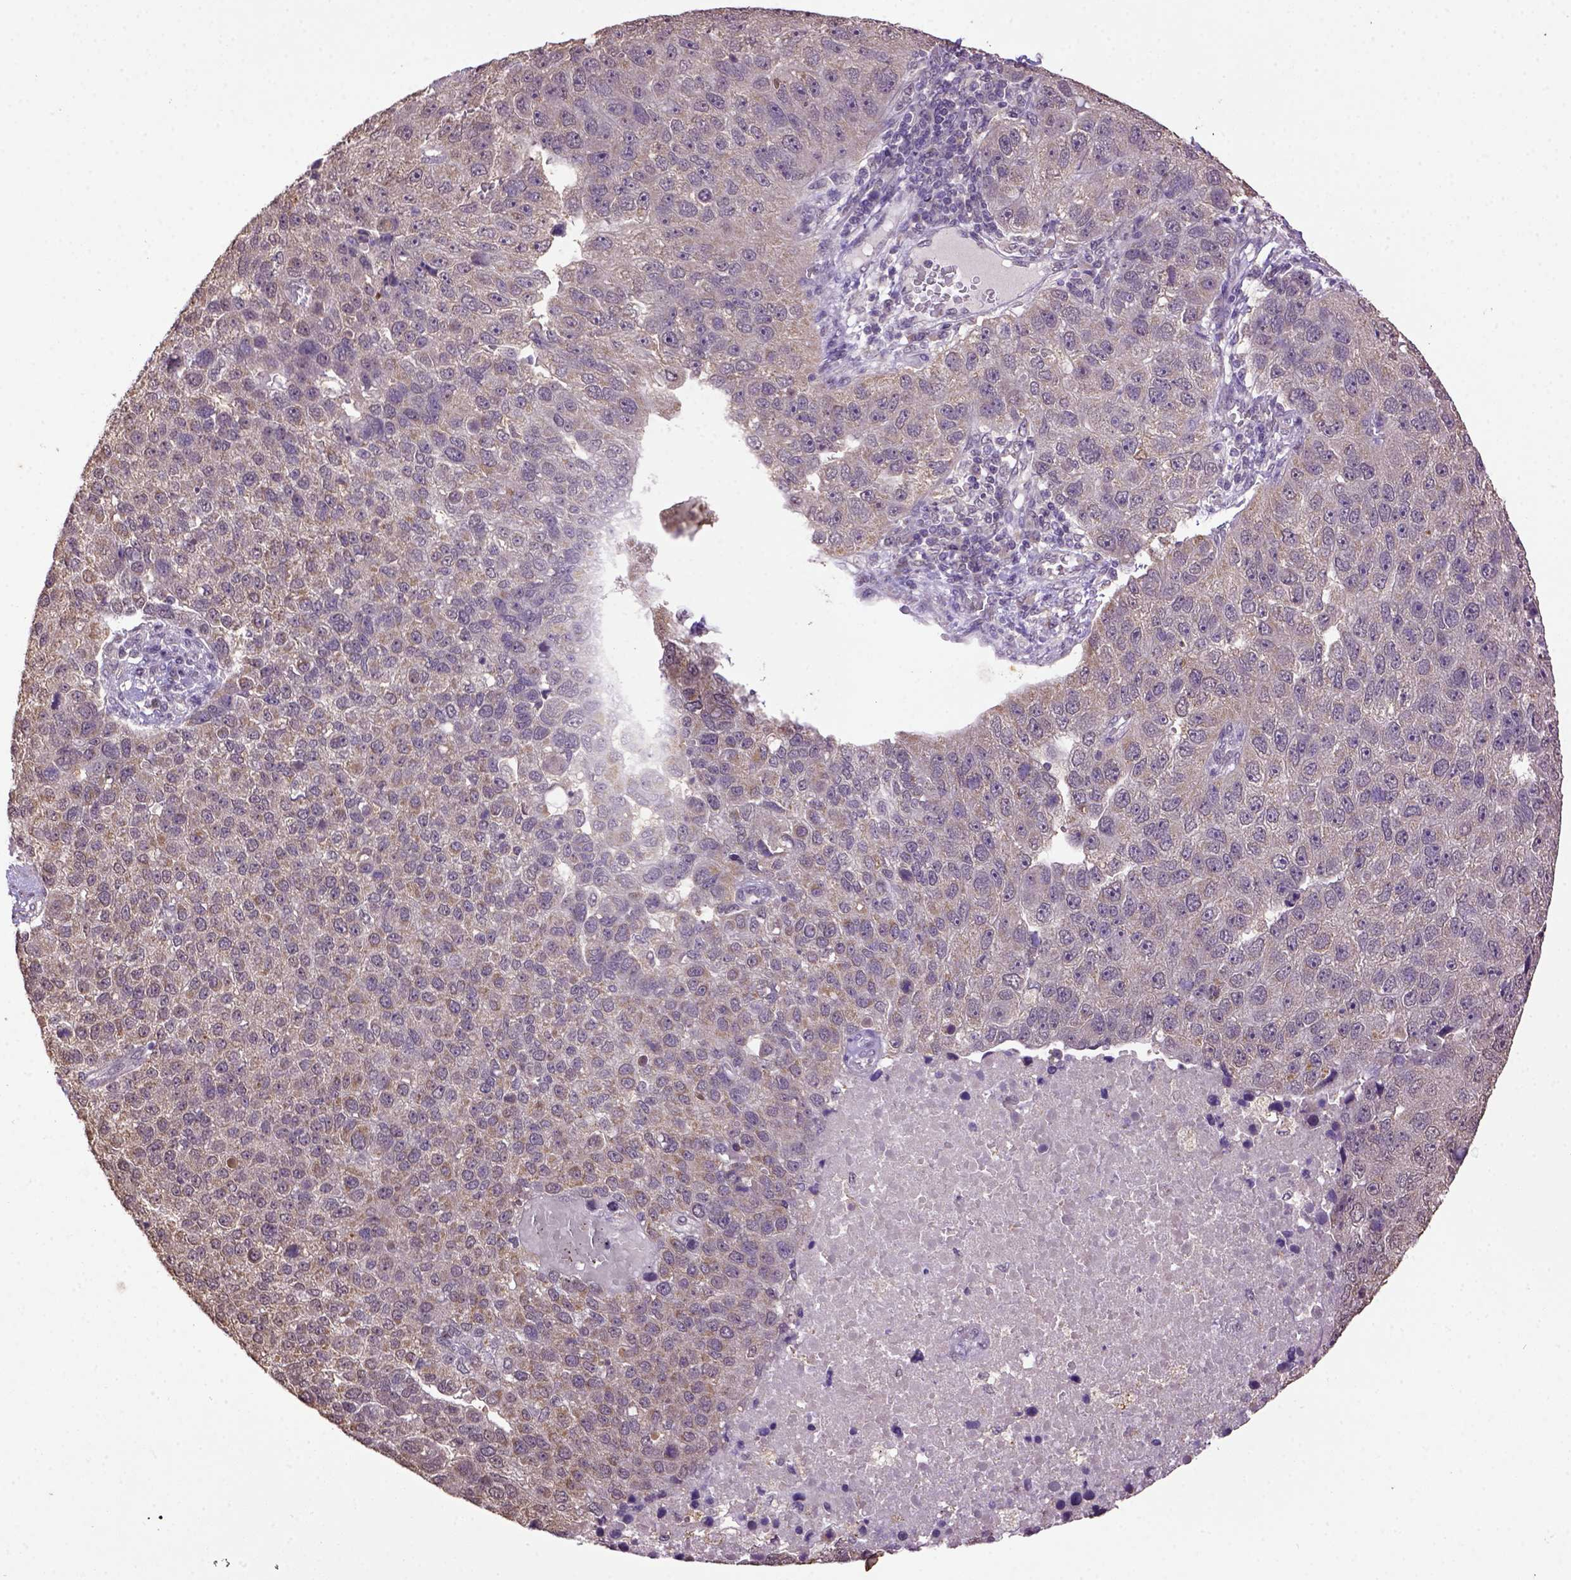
{"staining": {"intensity": "weak", "quantity": ">75%", "location": "cytoplasmic/membranous"}, "tissue": "pancreatic cancer", "cell_type": "Tumor cells", "image_type": "cancer", "snomed": [{"axis": "morphology", "description": "Adenocarcinoma, NOS"}, {"axis": "topography", "description": "Pancreas"}], "caption": "Pancreatic cancer stained with immunohistochemistry (IHC) exhibits weak cytoplasmic/membranous expression in approximately >75% of tumor cells. (IHC, brightfield microscopy, high magnification).", "gene": "WDR17", "patient": {"sex": "female", "age": 61}}